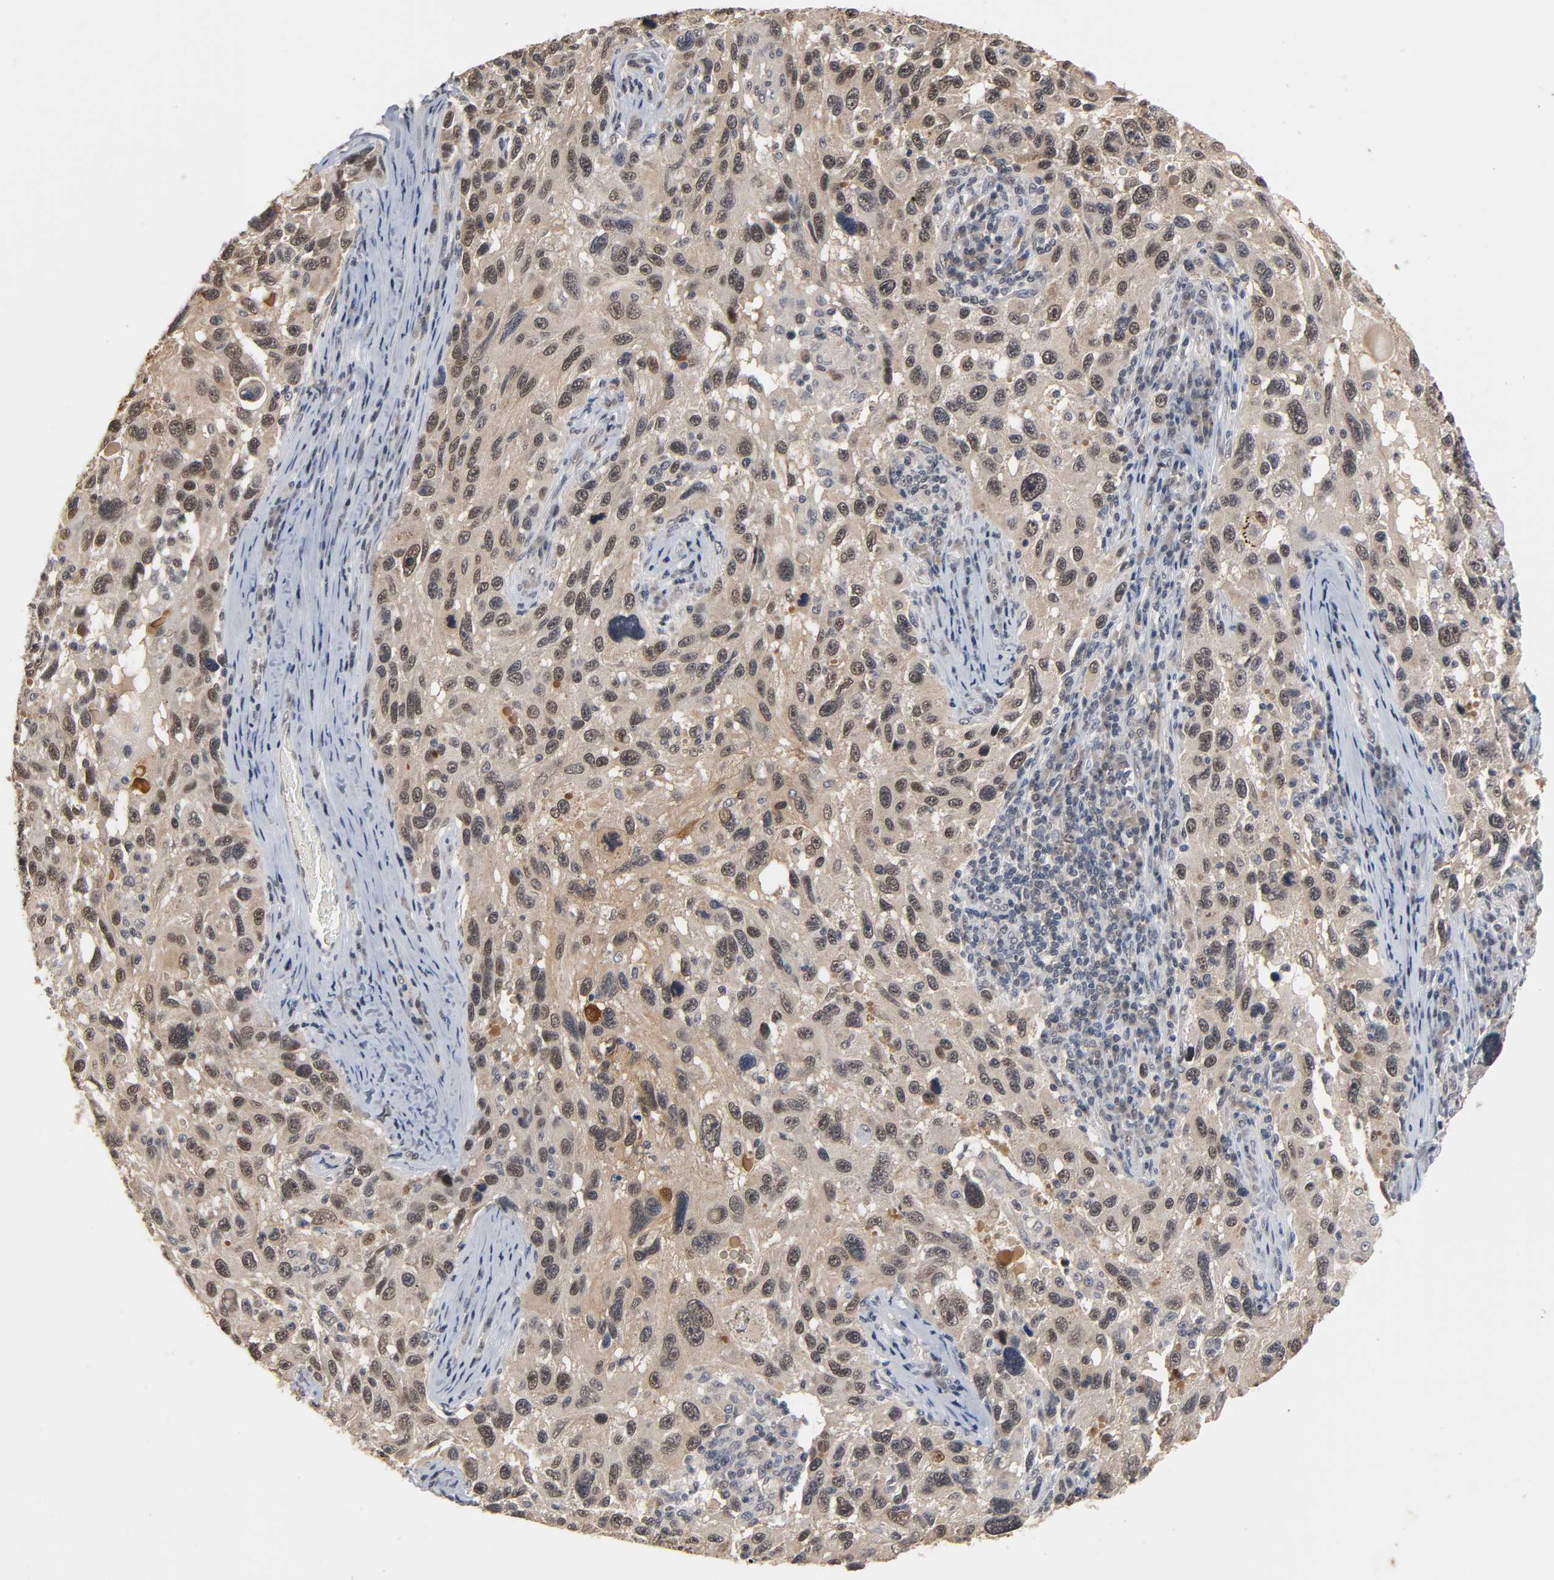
{"staining": {"intensity": "moderate", "quantity": ">75%", "location": "cytoplasmic/membranous,nuclear"}, "tissue": "melanoma", "cell_type": "Tumor cells", "image_type": "cancer", "snomed": [{"axis": "morphology", "description": "Malignant melanoma, NOS"}, {"axis": "topography", "description": "Skin"}], "caption": "Melanoma stained with DAB (3,3'-diaminobenzidine) immunohistochemistry (IHC) exhibits medium levels of moderate cytoplasmic/membranous and nuclear positivity in approximately >75% of tumor cells.", "gene": "HTR1E", "patient": {"sex": "male", "age": 53}}